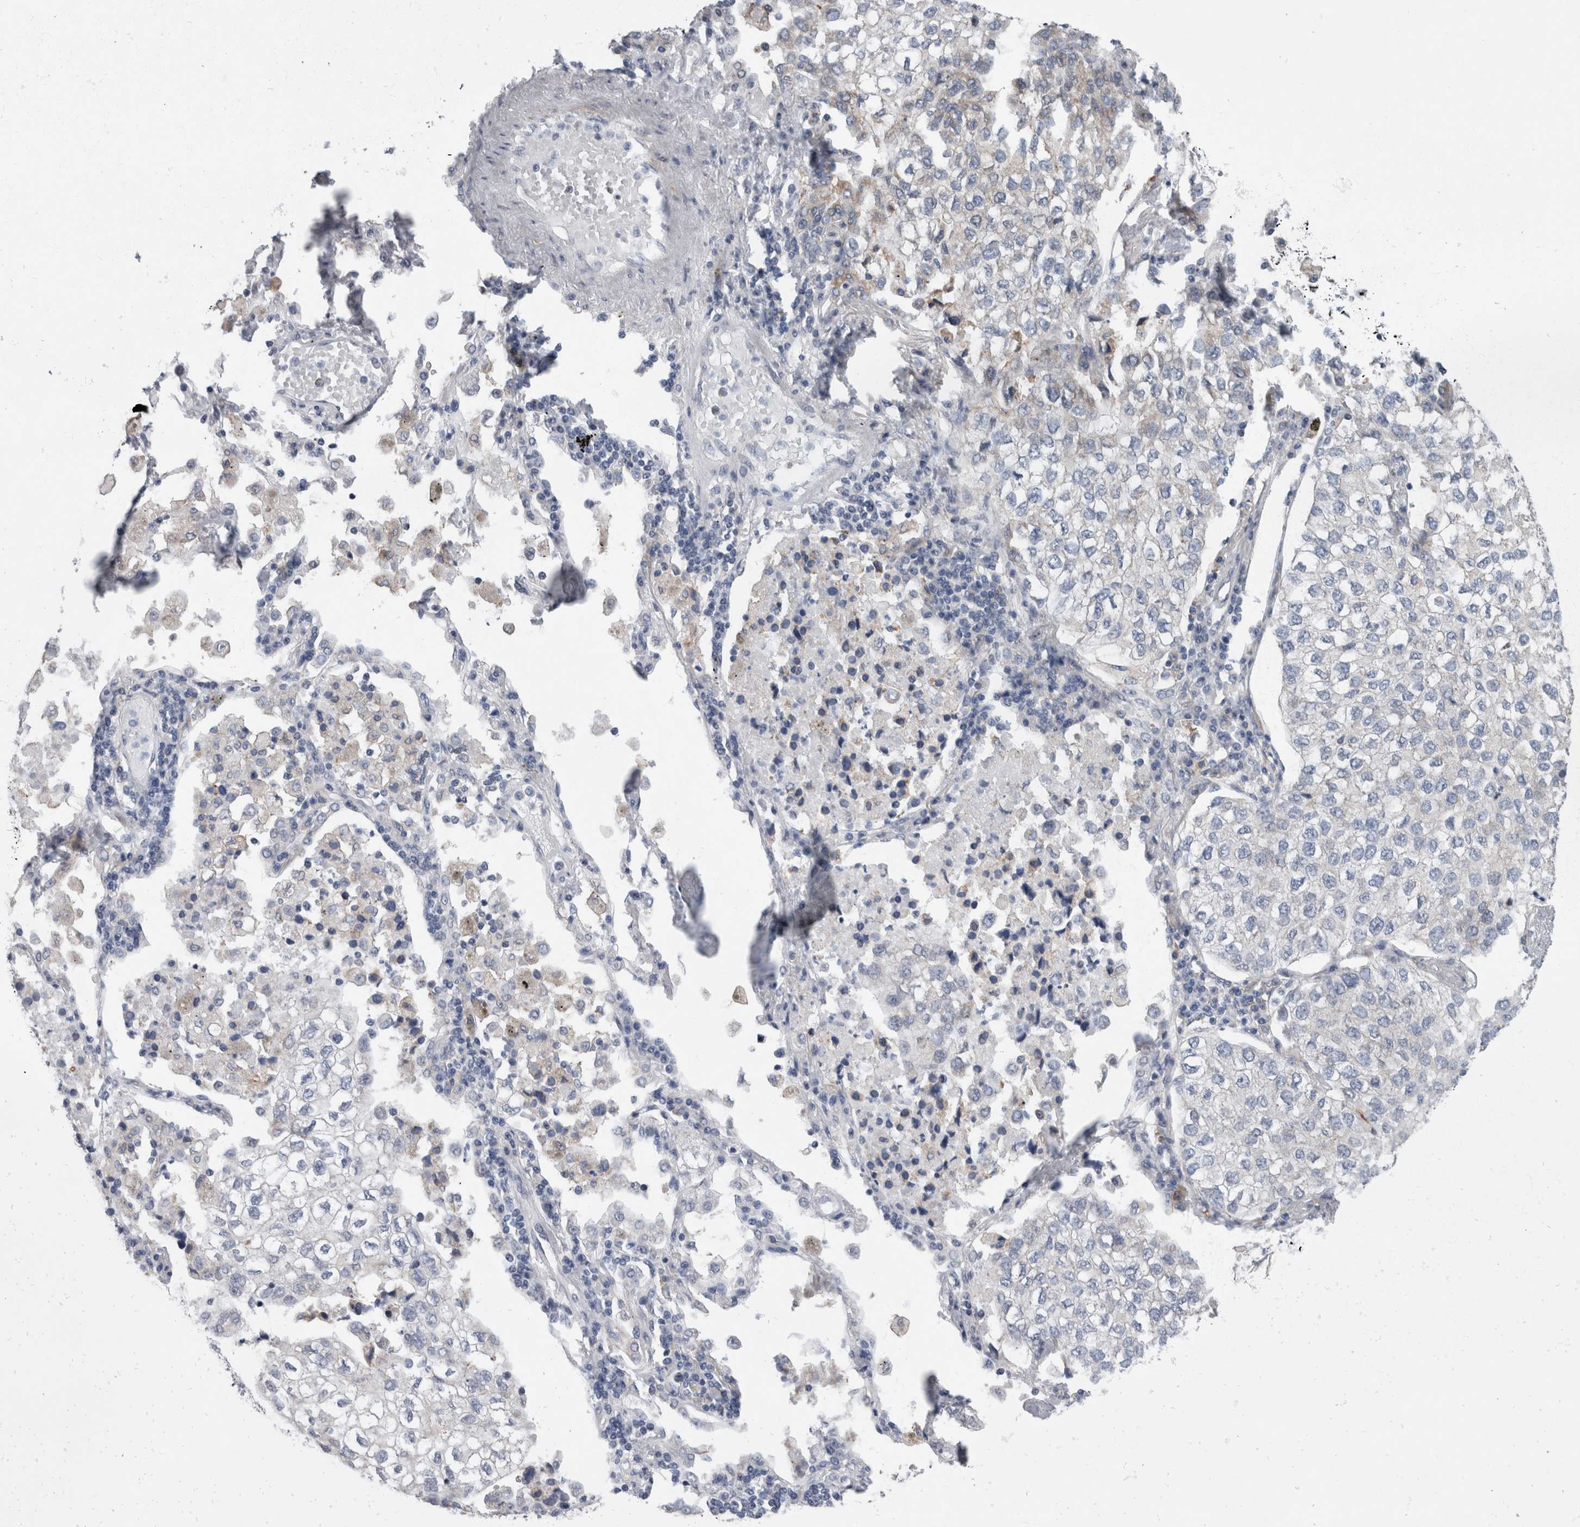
{"staining": {"intensity": "negative", "quantity": "none", "location": "none"}, "tissue": "lung cancer", "cell_type": "Tumor cells", "image_type": "cancer", "snomed": [{"axis": "morphology", "description": "Adenocarcinoma, NOS"}, {"axis": "topography", "description": "Lung"}], "caption": "The IHC photomicrograph has no significant staining in tumor cells of adenocarcinoma (lung) tissue.", "gene": "GDAP1", "patient": {"sex": "male", "age": 63}}